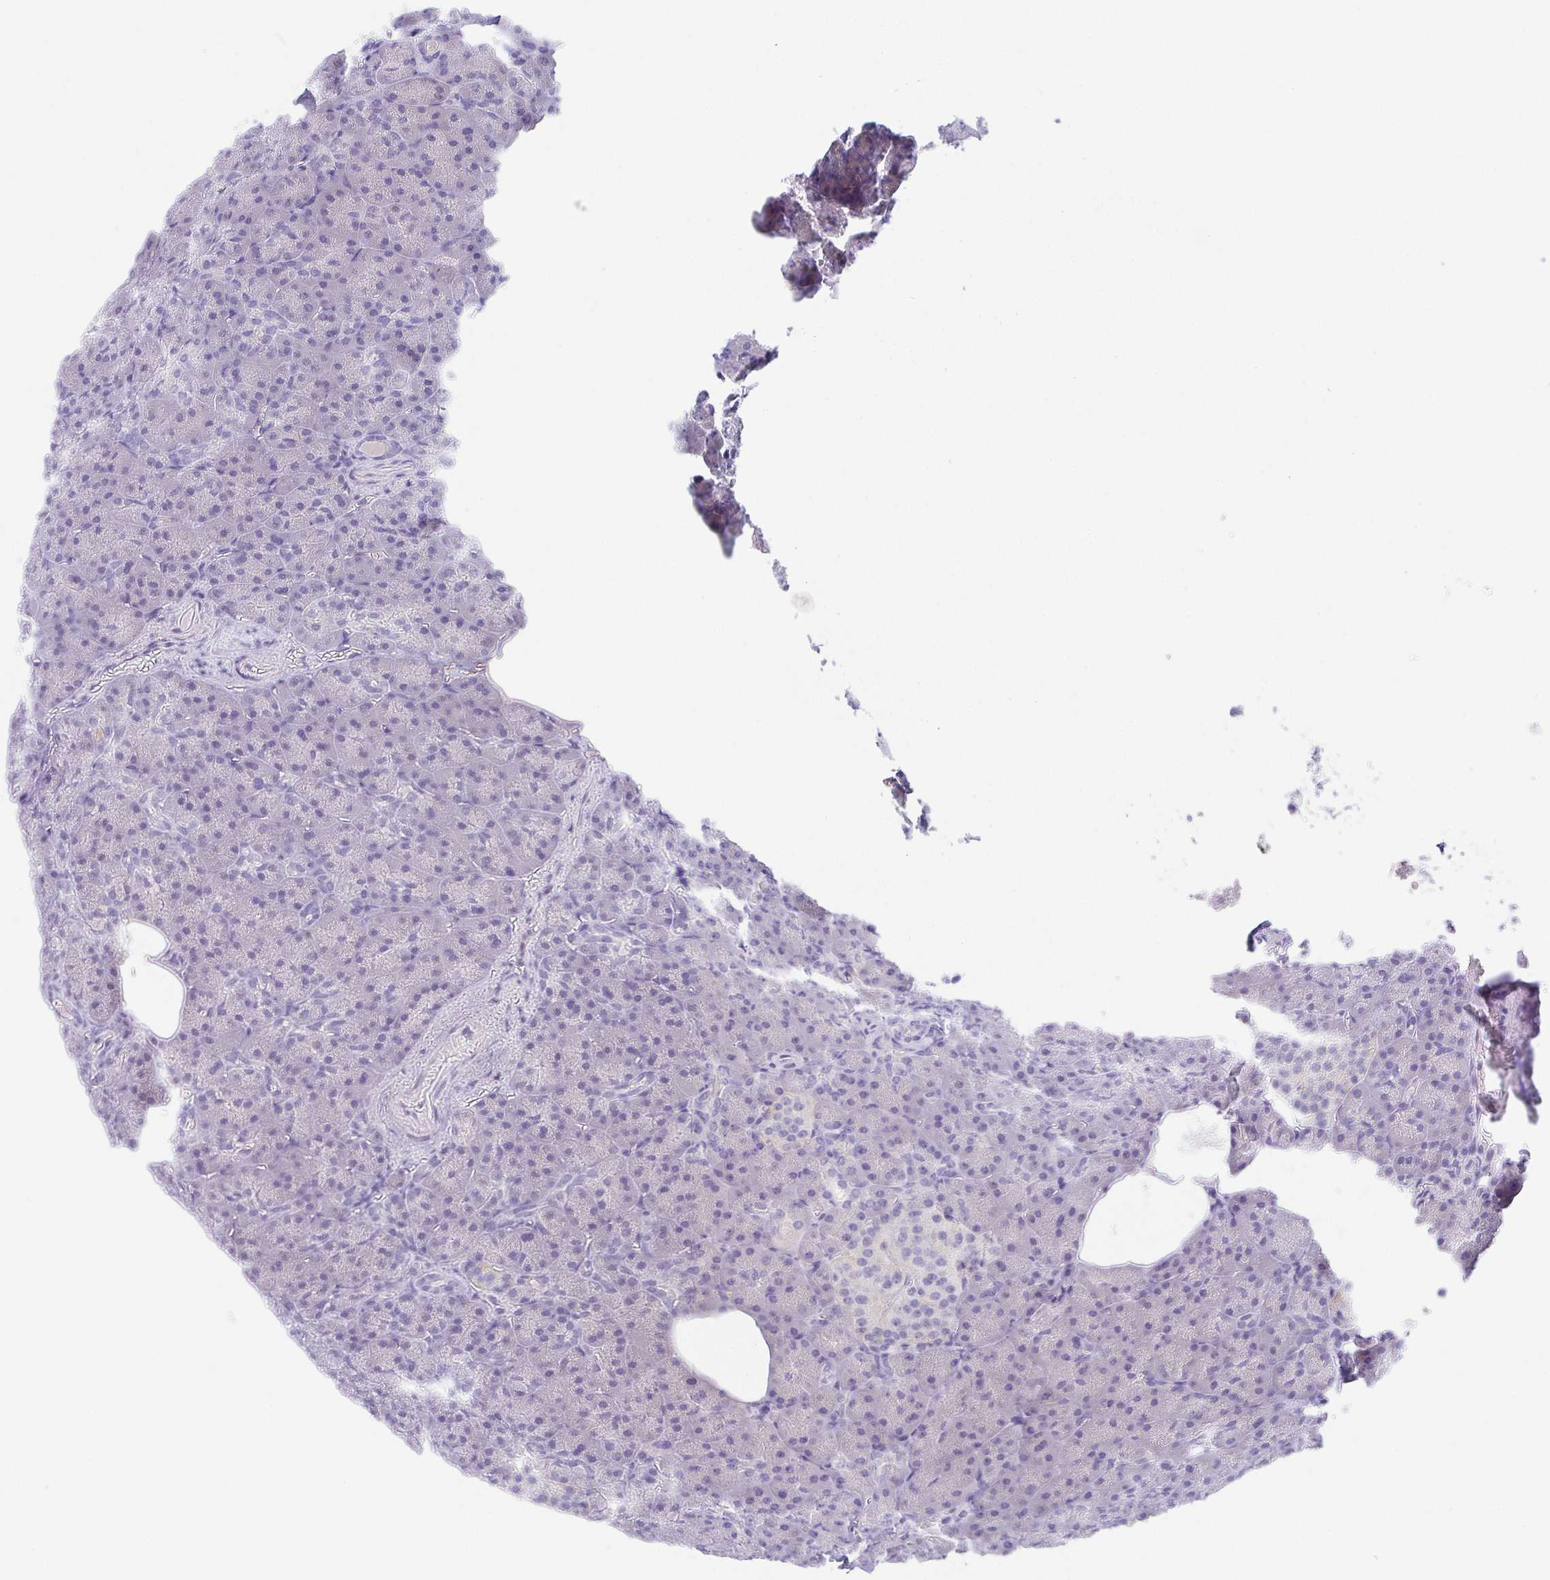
{"staining": {"intensity": "negative", "quantity": "none", "location": "none"}, "tissue": "pancreas", "cell_type": "Exocrine glandular cells", "image_type": "normal", "snomed": [{"axis": "morphology", "description": "Normal tissue, NOS"}, {"axis": "topography", "description": "Pancreas"}], "caption": "A high-resolution micrograph shows immunohistochemistry staining of normal pancreas, which displays no significant staining in exocrine glandular cells. (DAB immunohistochemistry (IHC) with hematoxylin counter stain).", "gene": "HAPLN2", "patient": {"sex": "female", "age": 74}}